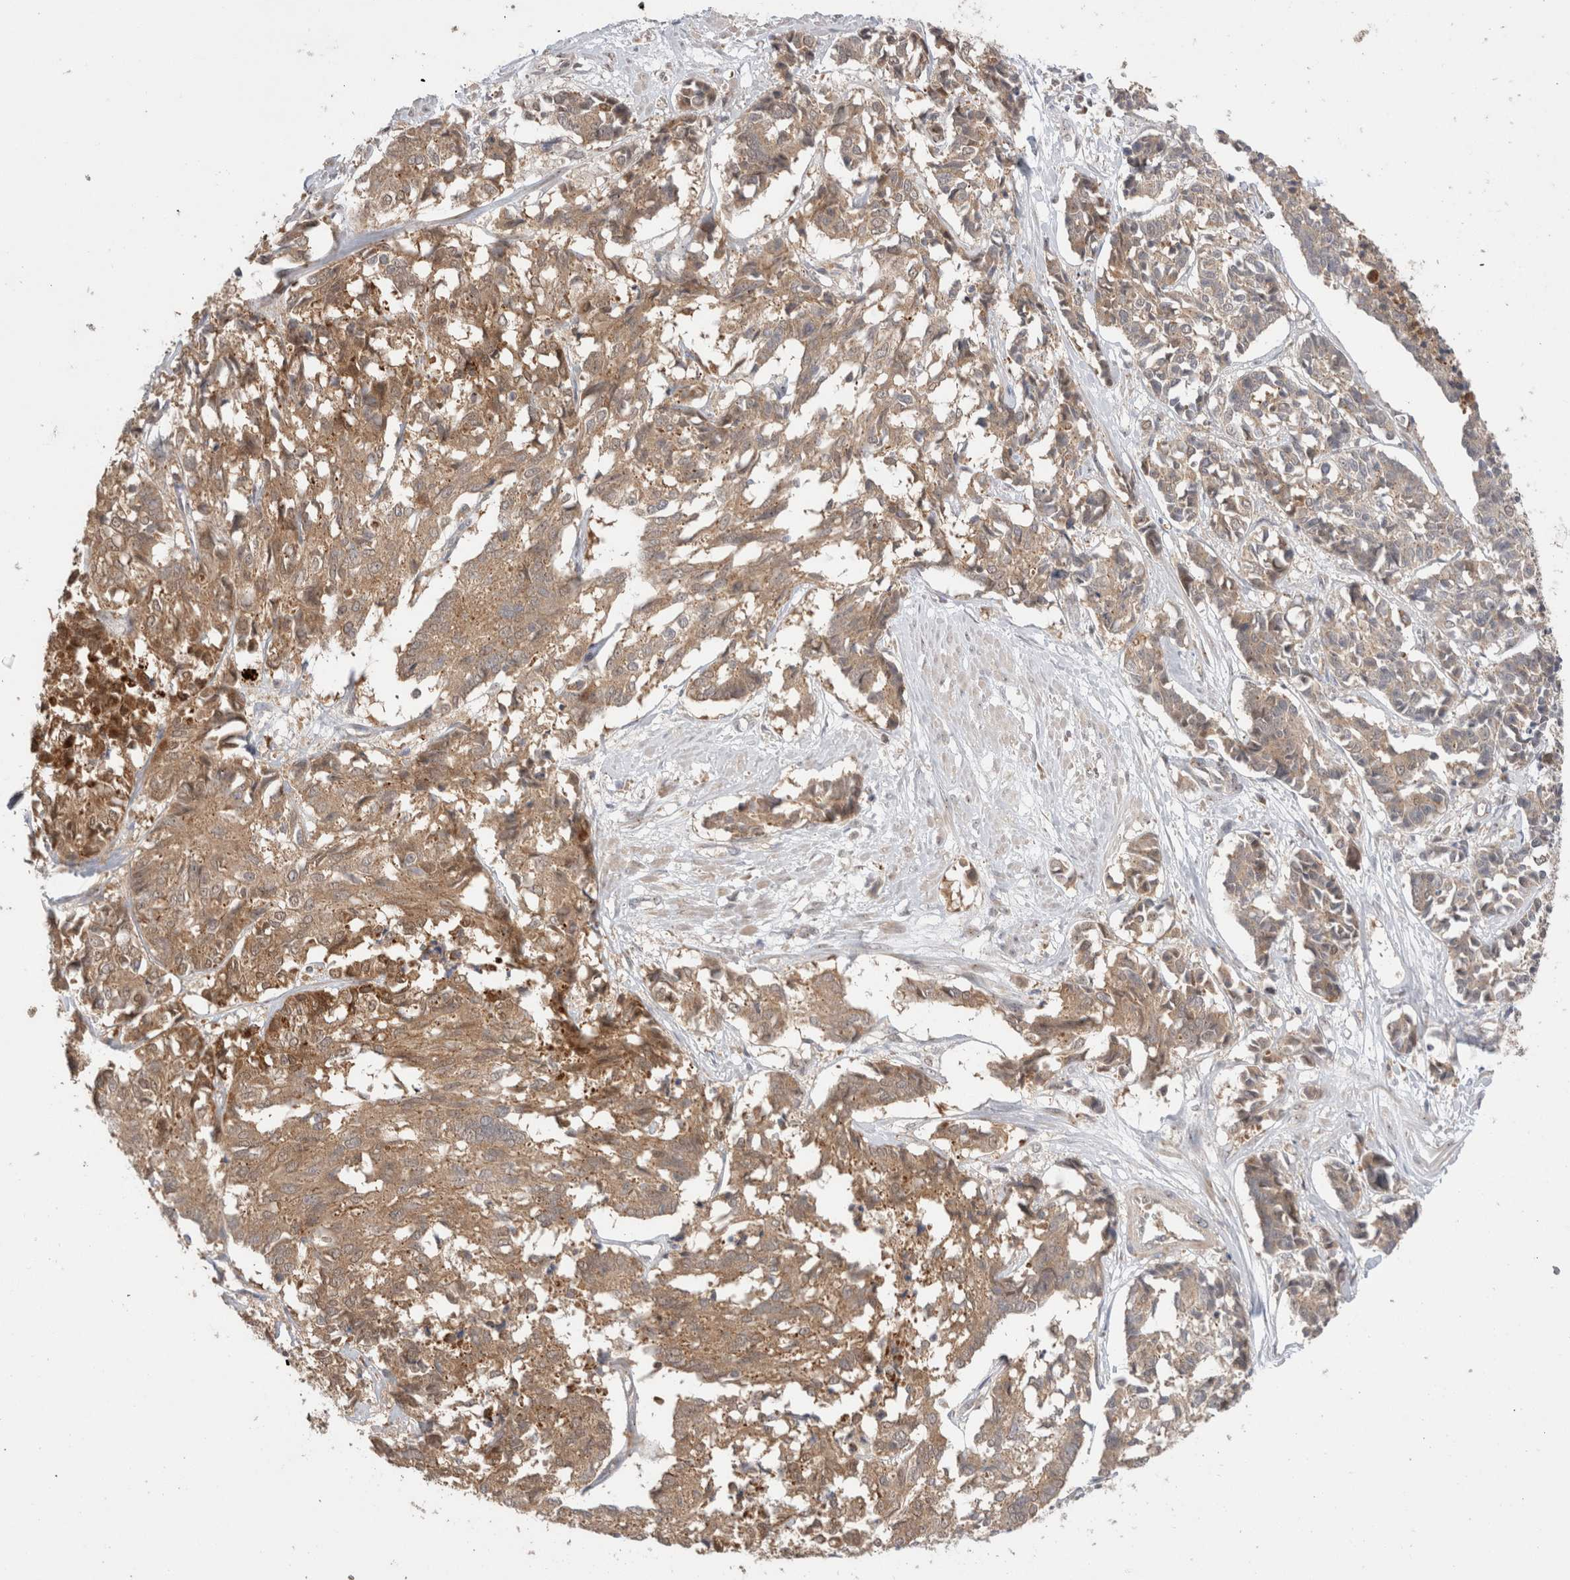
{"staining": {"intensity": "weak", "quantity": ">75%", "location": "cytoplasmic/membranous"}, "tissue": "cervical cancer", "cell_type": "Tumor cells", "image_type": "cancer", "snomed": [{"axis": "morphology", "description": "Squamous cell carcinoma, NOS"}, {"axis": "topography", "description": "Cervix"}], "caption": "Squamous cell carcinoma (cervical) stained with a brown dye displays weak cytoplasmic/membranous positive staining in about >75% of tumor cells.", "gene": "SLC29A1", "patient": {"sex": "female", "age": 35}}